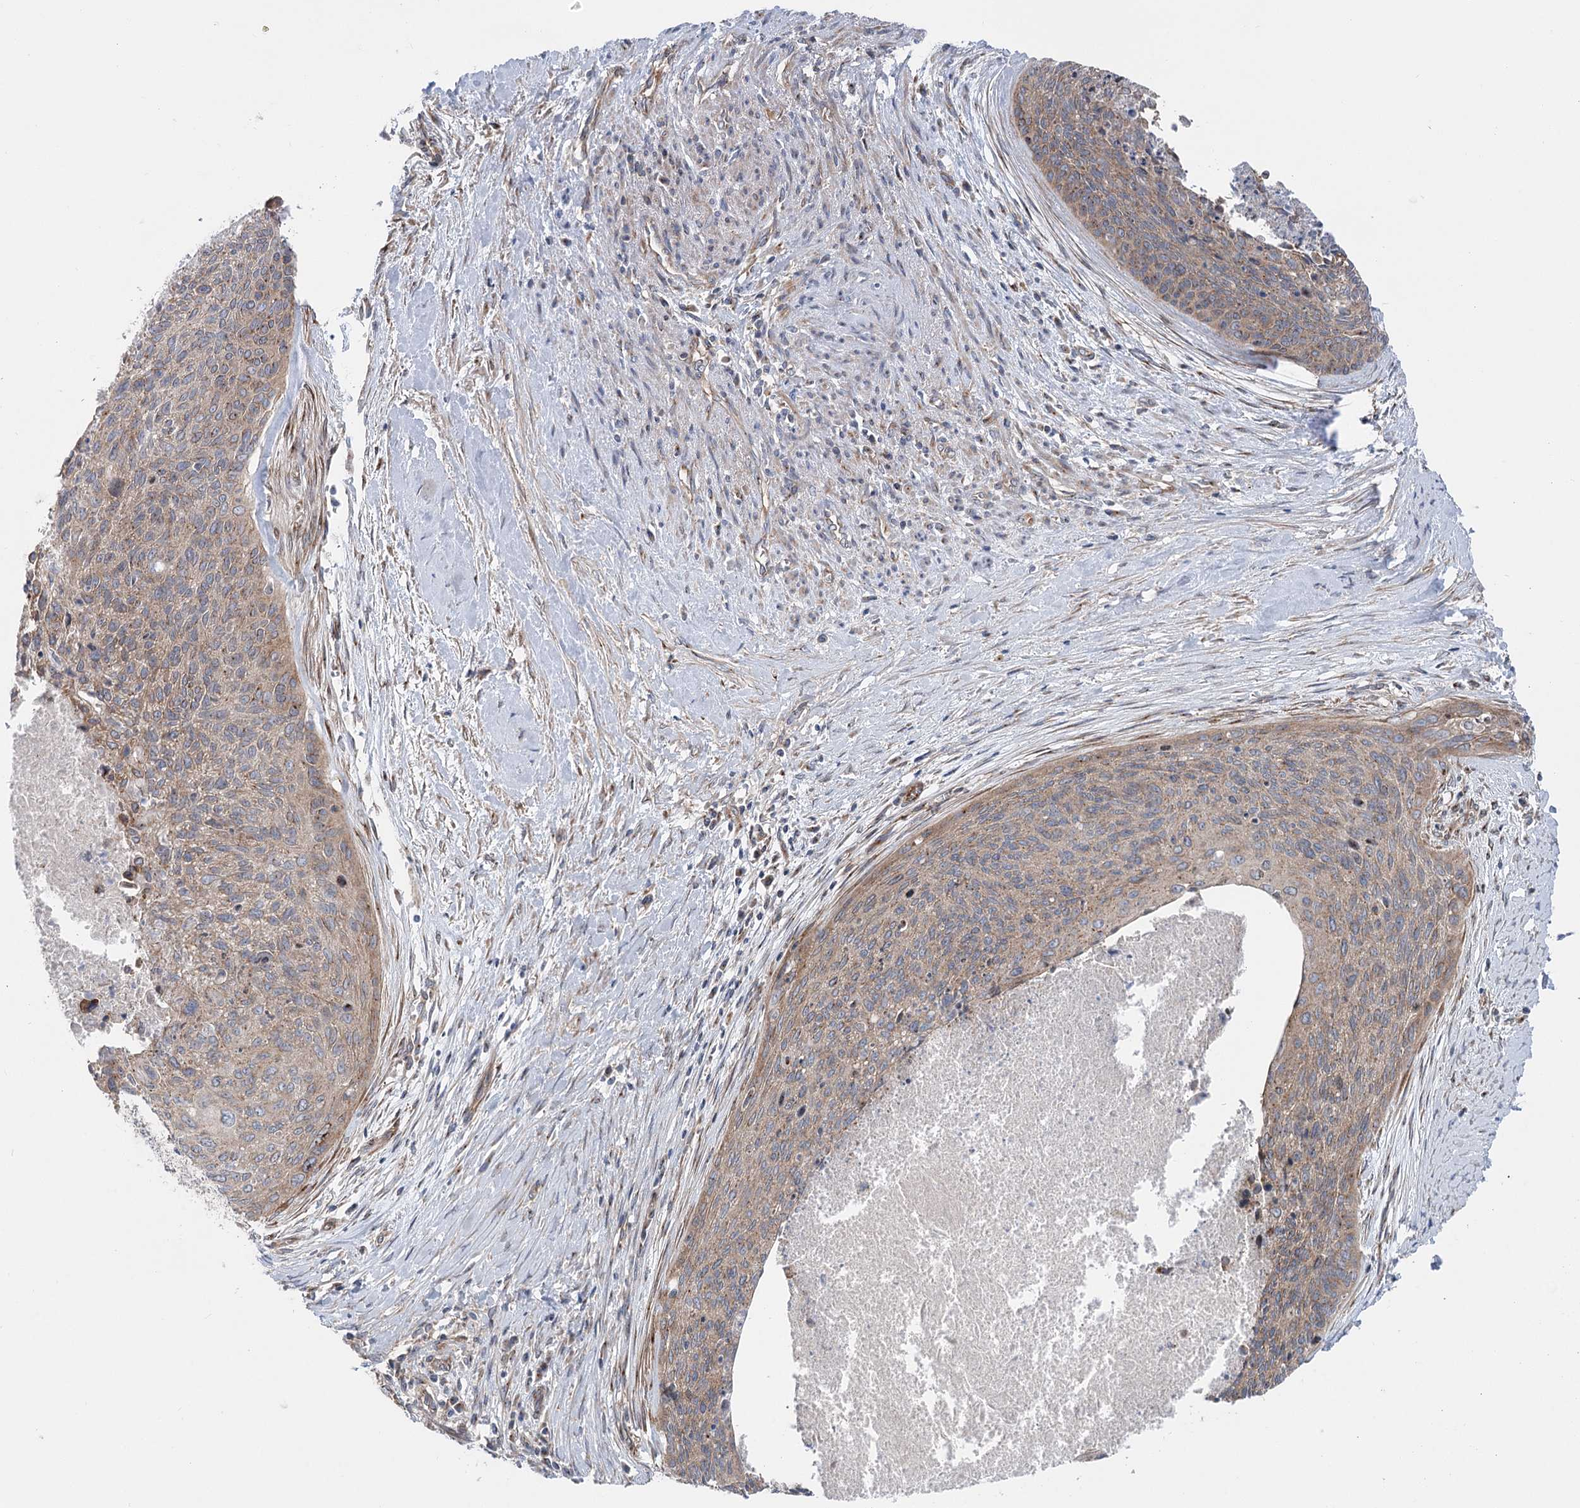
{"staining": {"intensity": "weak", "quantity": "25%-75%", "location": "cytoplasmic/membranous"}, "tissue": "cervical cancer", "cell_type": "Tumor cells", "image_type": "cancer", "snomed": [{"axis": "morphology", "description": "Squamous cell carcinoma, NOS"}, {"axis": "topography", "description": "Cervix"}], "caption": "A photomicrograph of human cervical cancer (squamous cell carcinoma) stained for a protein shows weak cytoplasmic/membranous brown staining in tumor cells.", "gene": "SCN11A", "patient": {"sex": "female", "age": 55}}